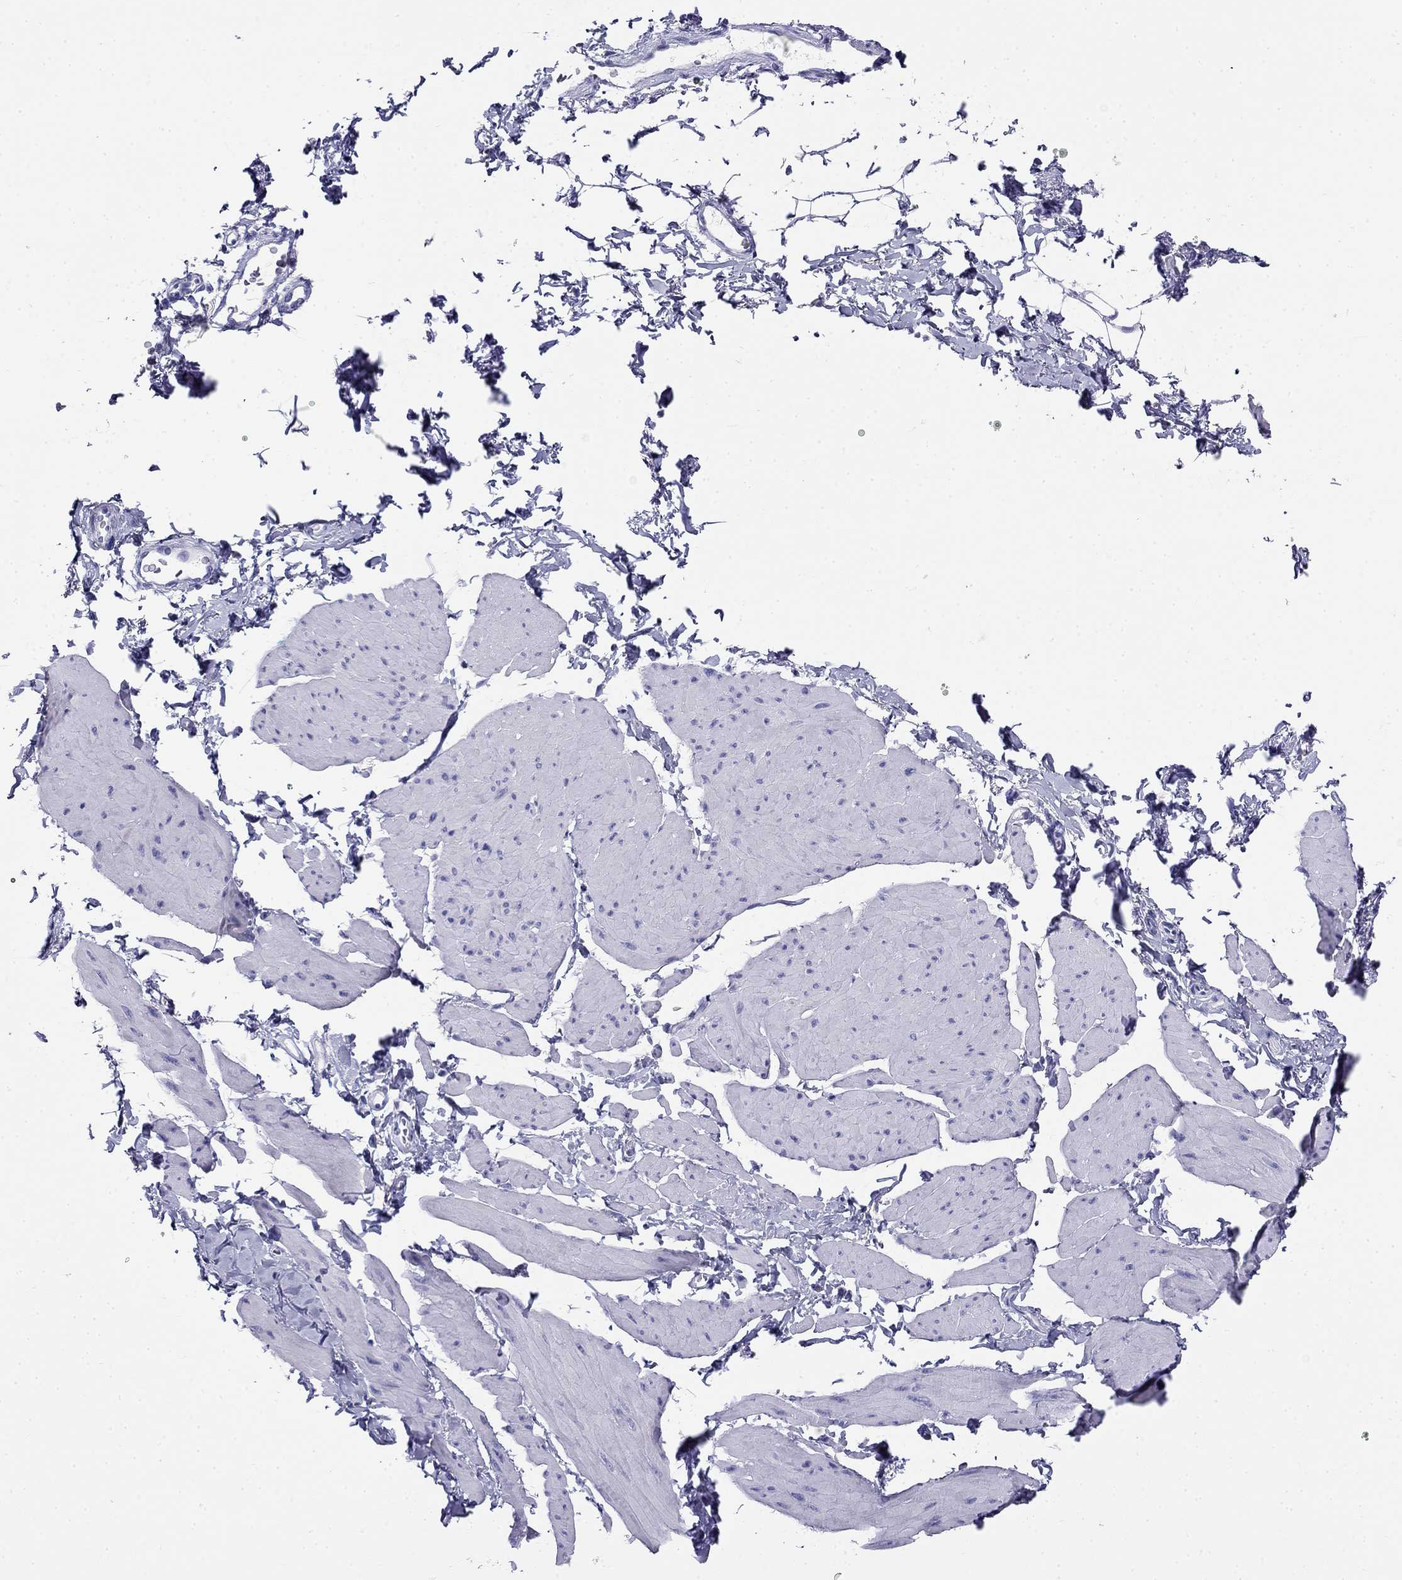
{"staining": {"intensity": "negative", "quantity": "none", "location": "none"}, "tissue": "smooth muscle", "cell_type": "Smooth muscle cells", "image_type": "normal", "snomed": [{"axis": "morphology", "description": "Normal tissue, NOS"}, {"axis": "topography", "description": "Adipose tissue"}, {"axis": "topography", "description": "Smooth muscle"}, {"axis": "topography", "description": "Peripheral nerve tissue"}], "caption": "IHC micrograph of normal smooth muscle: smooth muscle stained with DAB (3,3'-diaminobenzidine) shows no significant protein staining in smooth muscle cells.", "gene": "PPP1R36", "patient": {"sex": "male", "age": 83}}